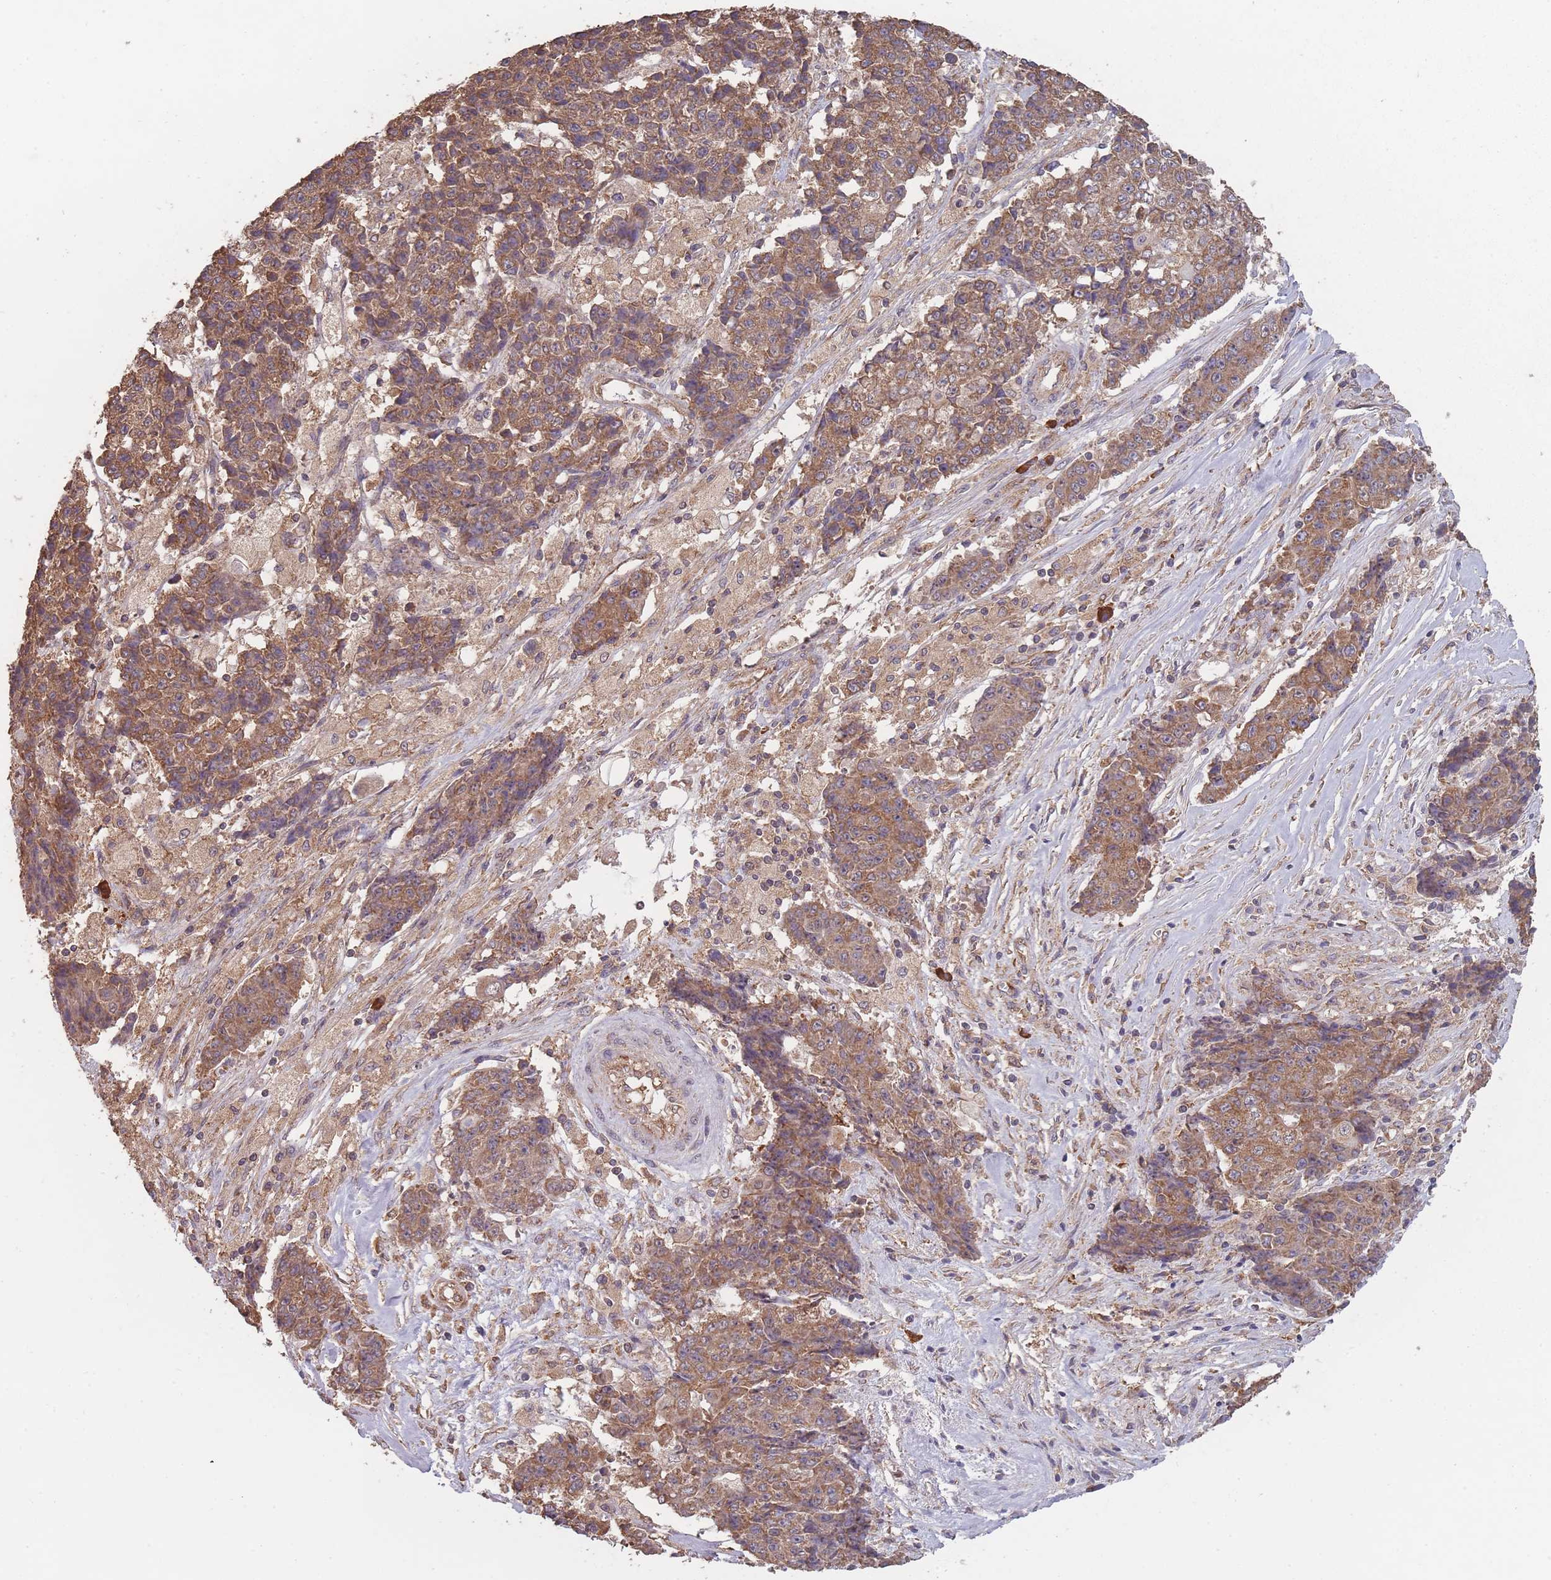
{"staining": {"intensity": "moderate", "quantity": ">75%", "location": "cytoplasmic/membranous"}, "tissue": "ovarian cancer", "cell_type": "Tumor cells", "image_type": "cancer", "snomed": [{"axis": "morphology", "description": "Carcinoma, endometroid"}, {"axis": "topography", "description": "Ovary"}], "caption": "IHC micrograph of neoplastic tissue: ovarian cancer stained using immunohistochemistry demonstrates medium levels of moderate protein expression localized specifically in the cytoplasmic/membranous of tumor cells, appearing as a cytoplasmic/membranous brown color.", "gene": "SANBR", "patient": {"sex": "female", "age": 42}}